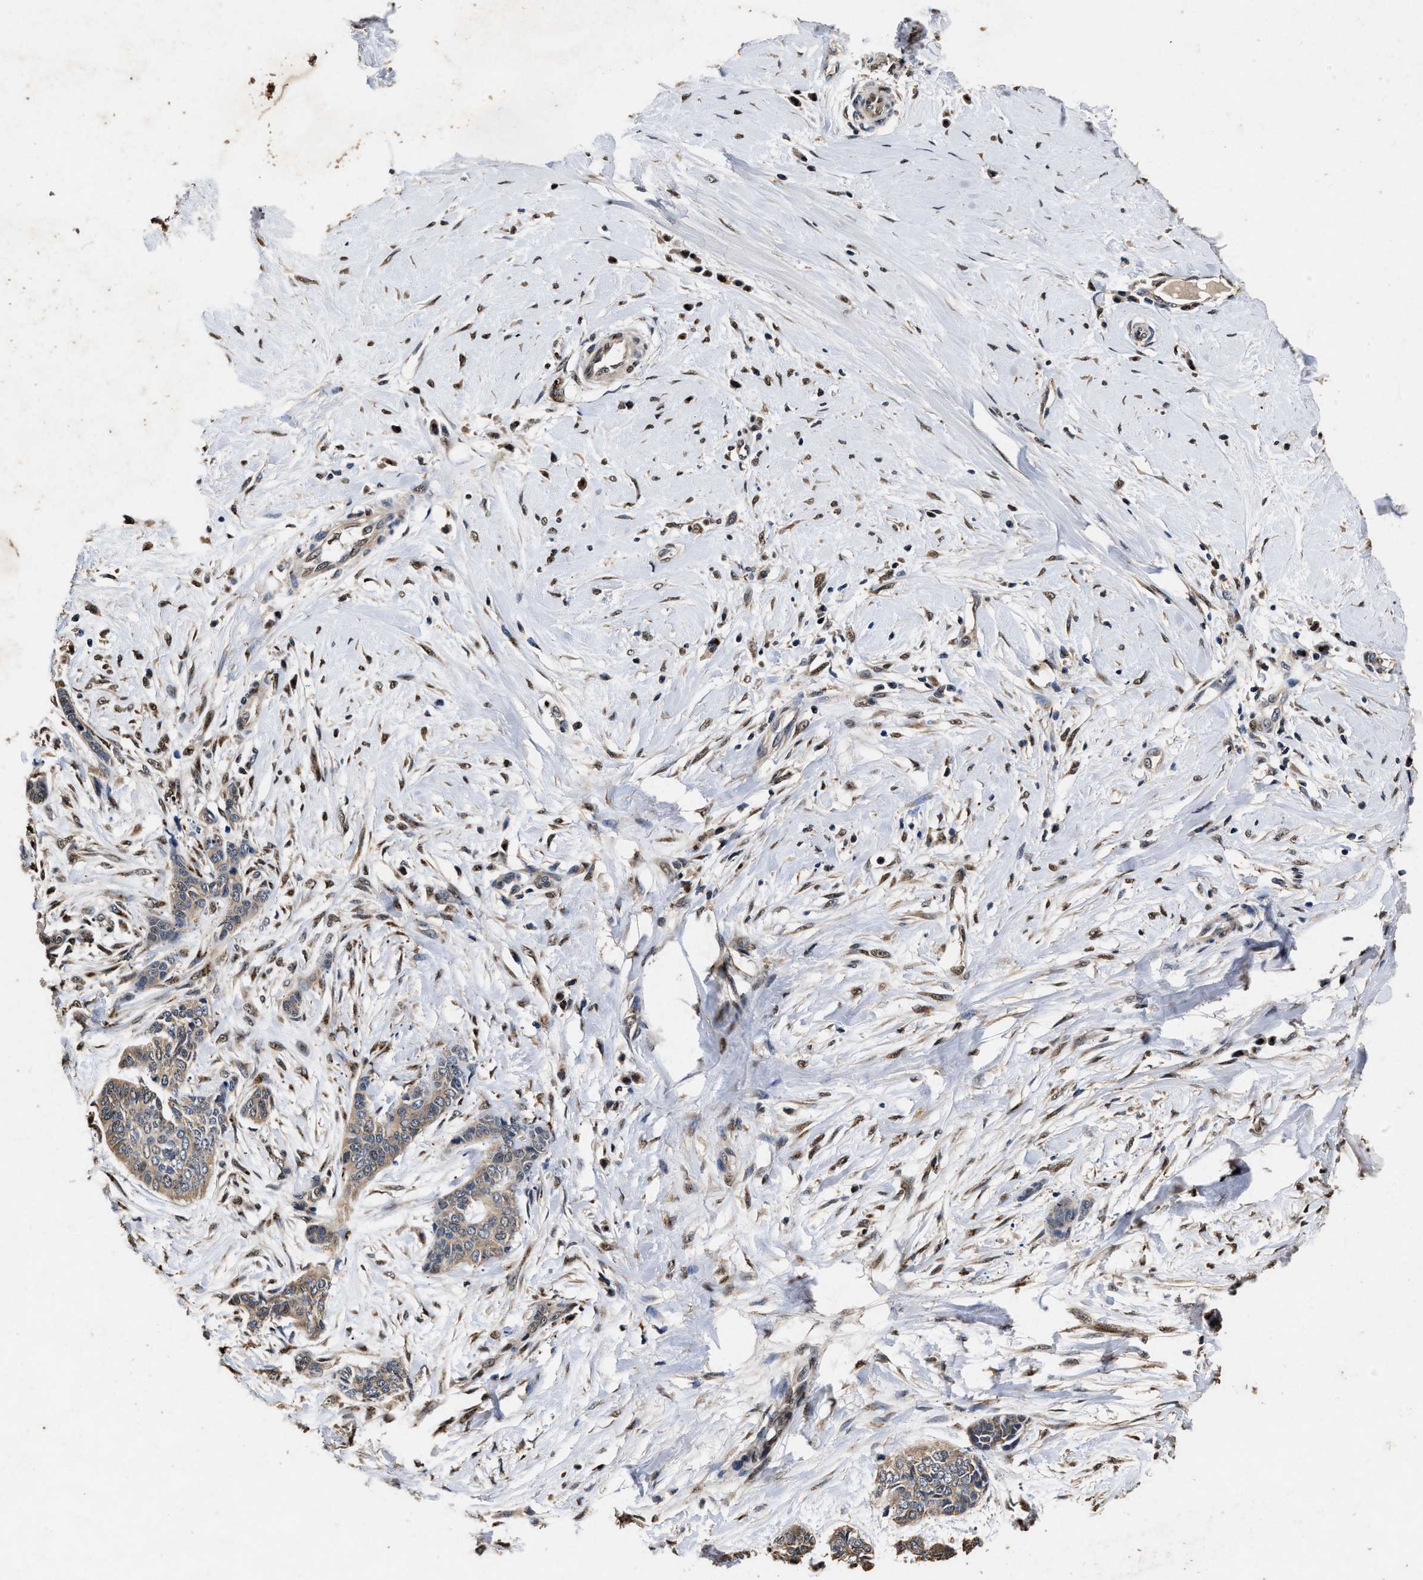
{"staining": {"intensity": "weak", "quantity": ">75%", "location": "cytoplasmic/membranous"}, "tissue": "skin cancer", "cell_type": "Tumor cells", "image_type": "cancer", "snomed": [{"axis": "morphology", "description": "Basal cell carcinoma"}, {"axis": "topography", "description": "Skin"}], "caption": "Skin cancer tissue exhibits weak cytoplasmic/membranous positivity in approximately >75% of tumor cells, visualized by immunohistochemistry.", "gene": "TPST2", "patient": {"sex": "female", "age": 64}}